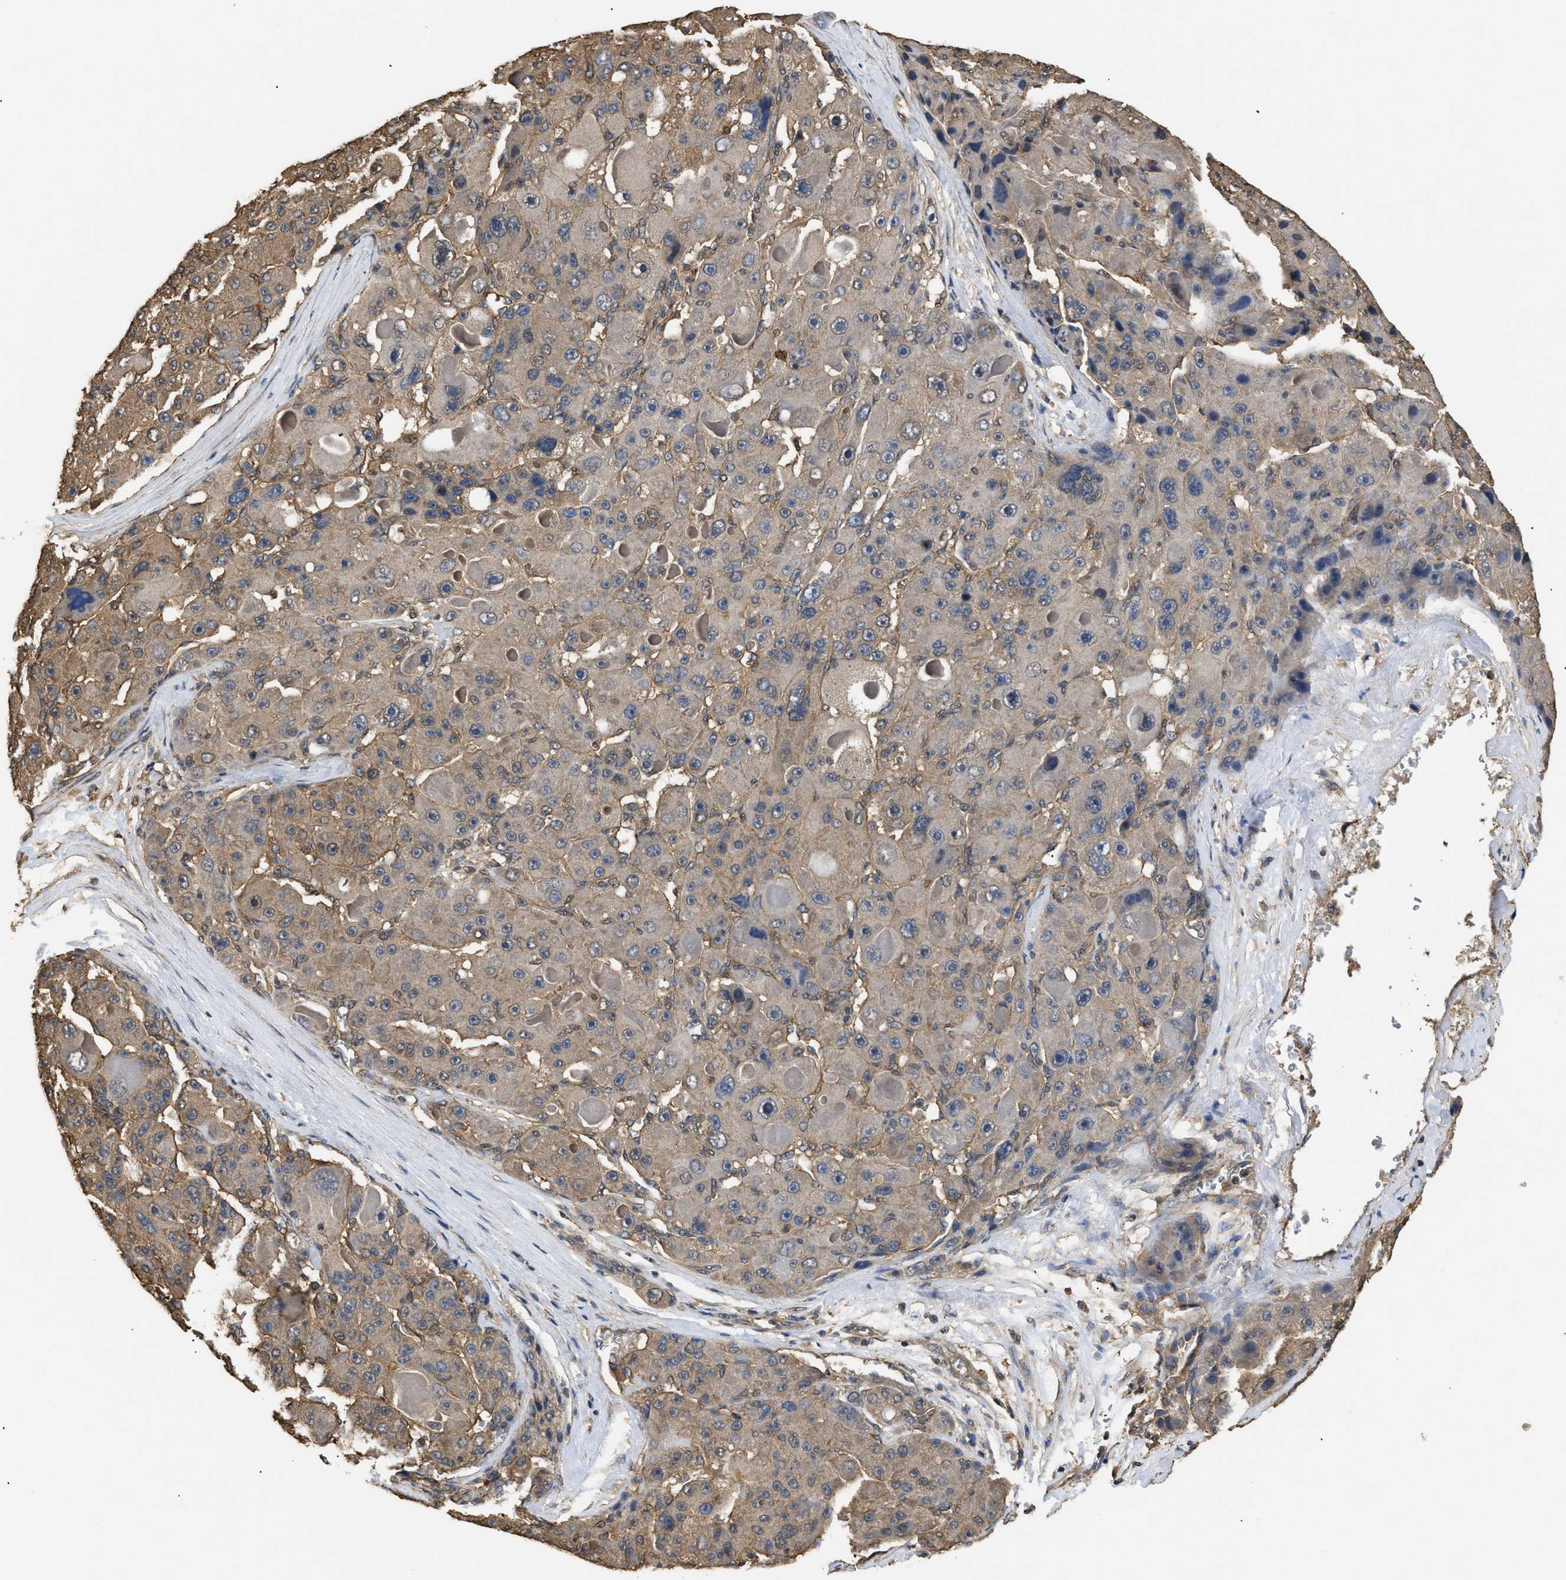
{"staining": {"intensity": "weak", "quantity": ">75%", "location": "cytoplasmic/membranous"}, "tissue": "liver cancer", "cell_type": "Tumor cells", "image_type": "cancer", "snomed": [{"axis": "morphology", "description": "Carcinoma, Hepatocellular, NOS"}, {"axis": "topography", "description": "Liver"}], "caption": "Approximately >75% of tumor cells in human liver cancer (hepatocellular carcinoma) reveal weak cytoplasmic/membranous protein expression as visualized by brown immunohistochemical staining.", "gene": "CALM1", "patient": {"sex": "male", "age": 76}}